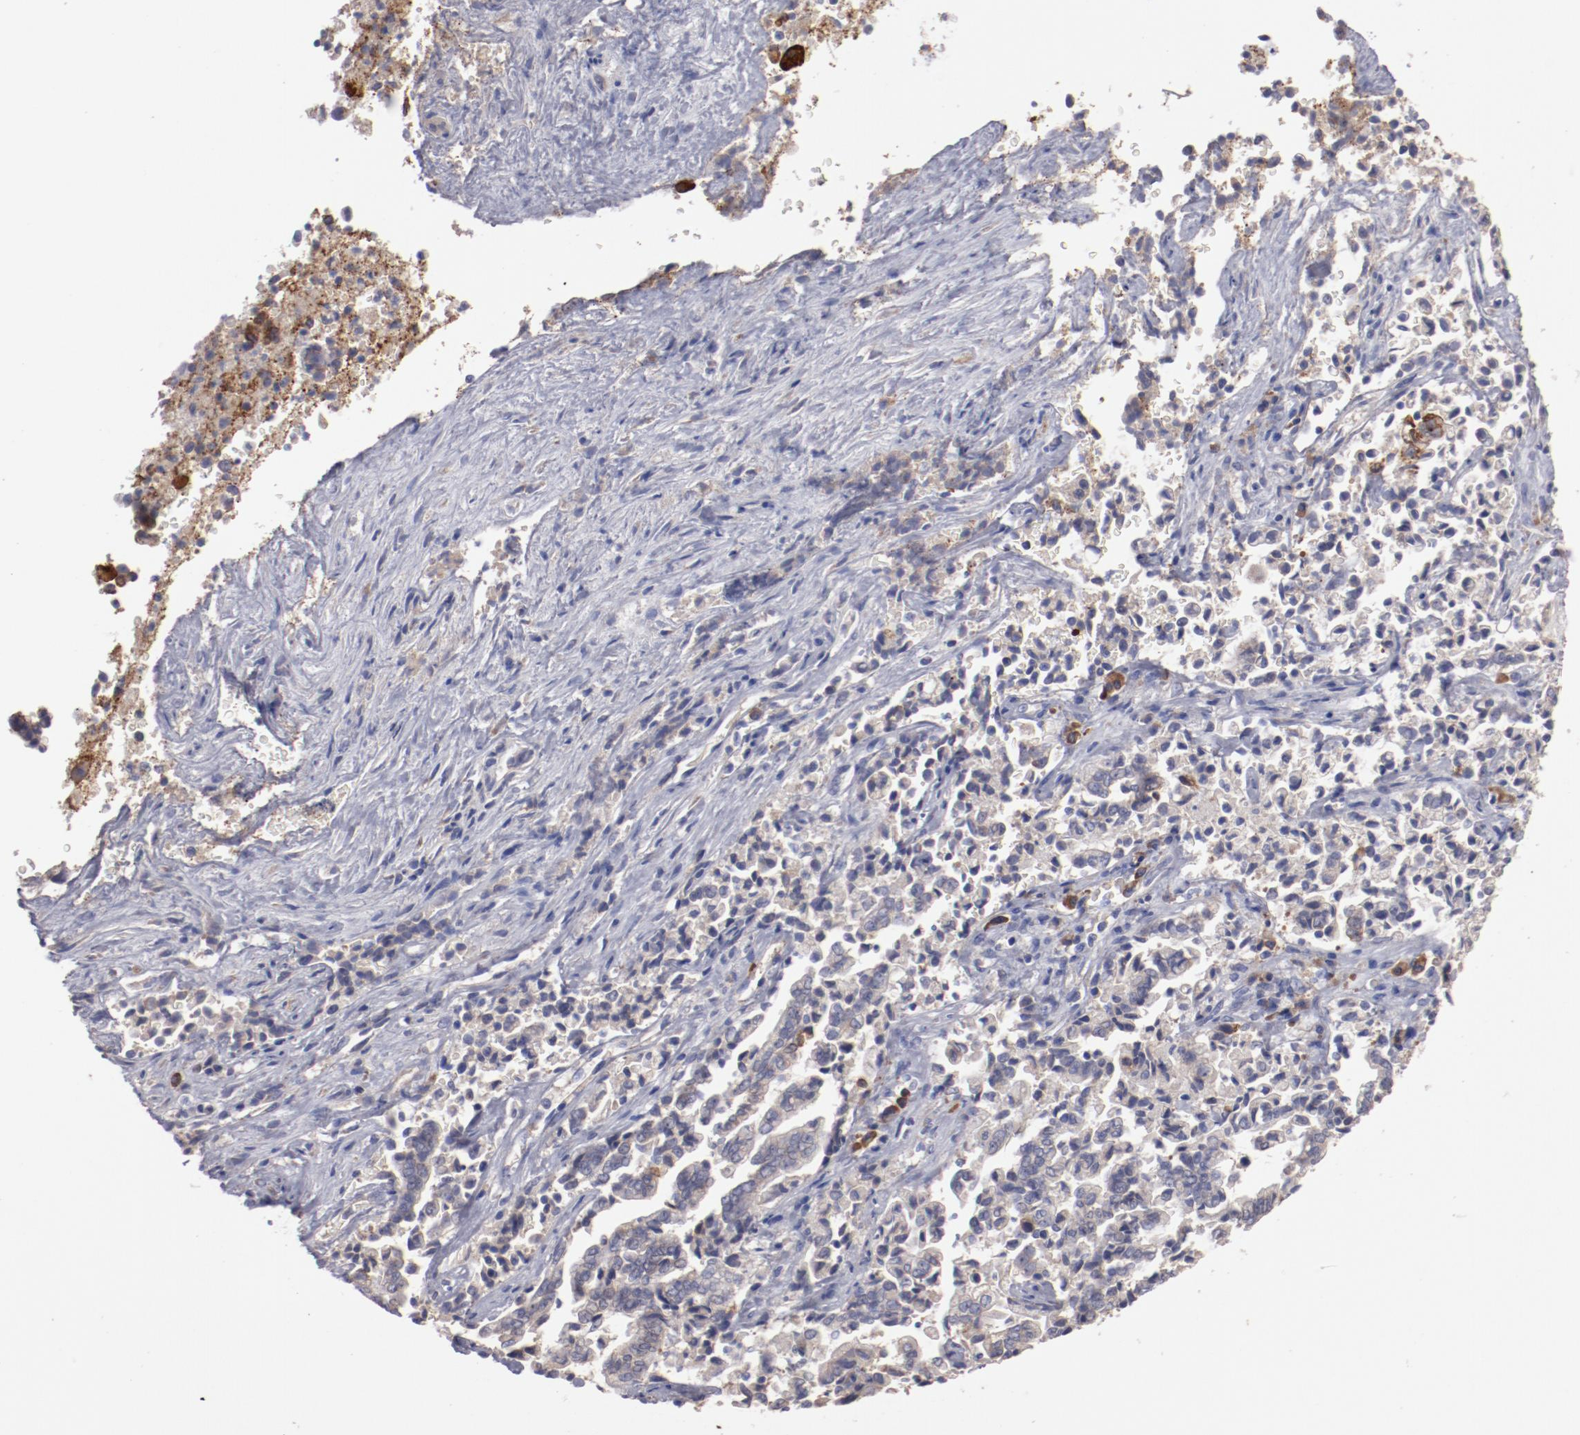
{"staining": {"intensity": "weak", "quantity": "25%-75%", "location": "cytoplasmic/membranous"}, "tissue": "liver cancer", "cell_type": "Tumor cells", "image_type": "cancer", "snomed": [{"axis": "morphology", "description": "Cholangiocarcinoma"}, {"axis": "topography", "description": "Liver"}], "caption": "Protein expression analysis of liver cancer reveals weak cytoplasmic/membranous expression in about 25%-75% of tumor cells.", "gene": "ENTPD5", "patient": {"sex": "male", "age": 57}}